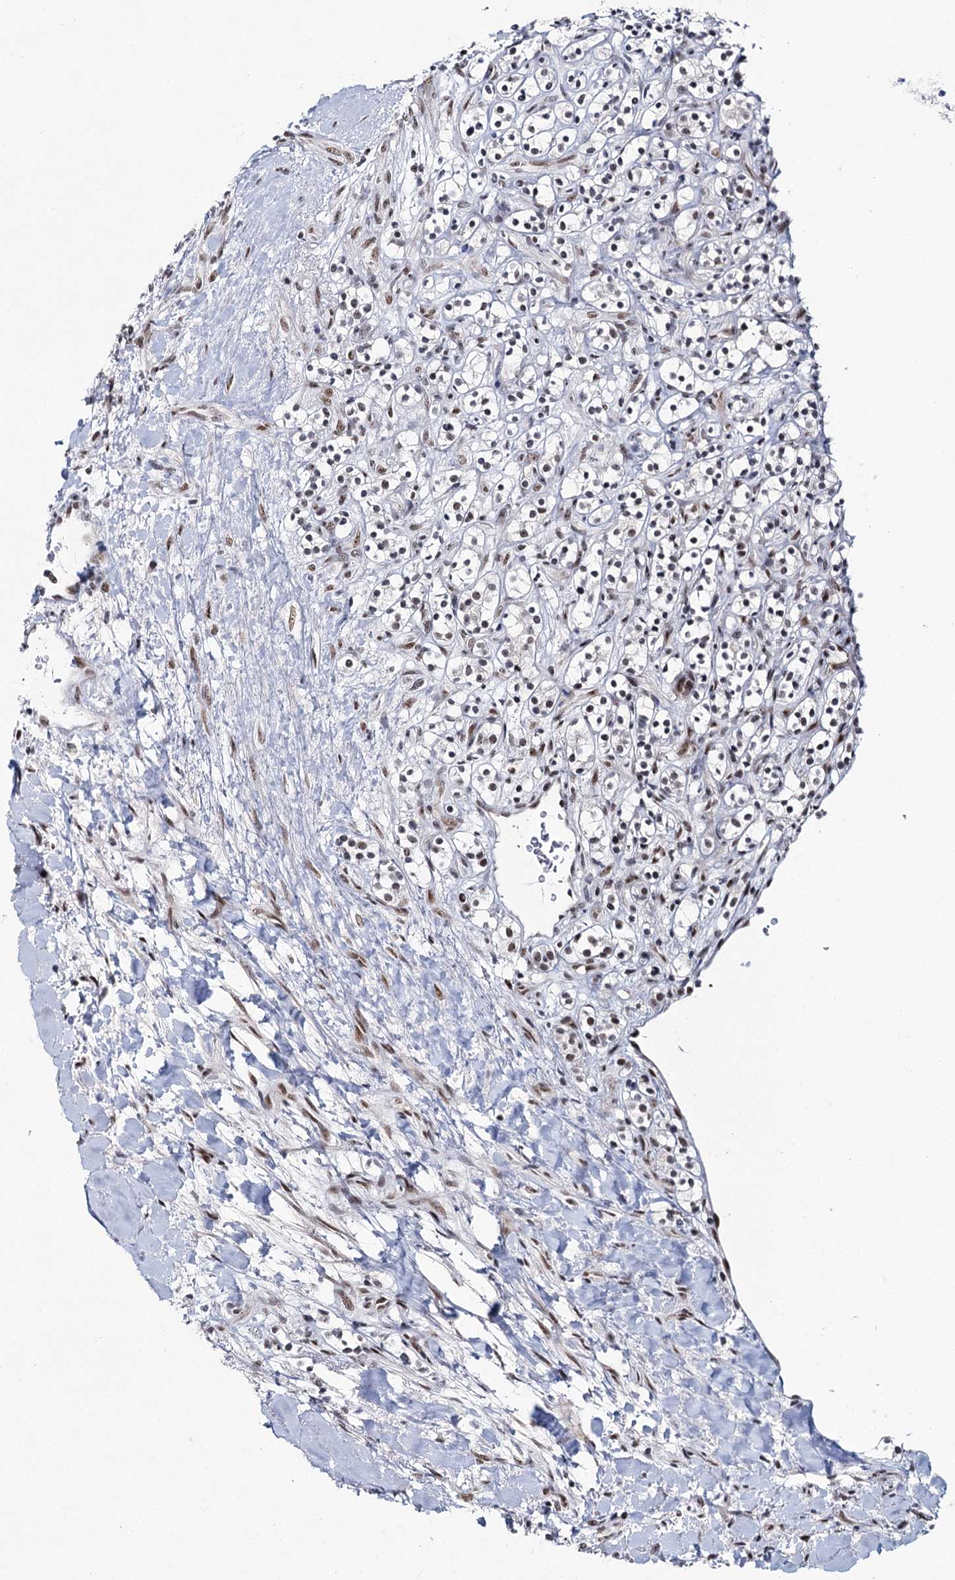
{"staining": {"intensity": "moderate", "quantity": "25%-75%", "location": "nuclear"}, "tissue": "renal cancer", "cell_type": "Tumor cells", "image_type": "cancer", "snomed": [{"axis": "morphology", "description": "Adenocarcinoma, NOS"}, {"axis": "topography", "description": "Kidney"}], "caption": "Immunohistochemical staining of renal adenocarcinoma reveals medium levels of moderate nuclear protein positivity in approximately 25%-75% of tumor cells.", "gene": "SCAF8", "patient": {"sex": "male", "age": 77}}